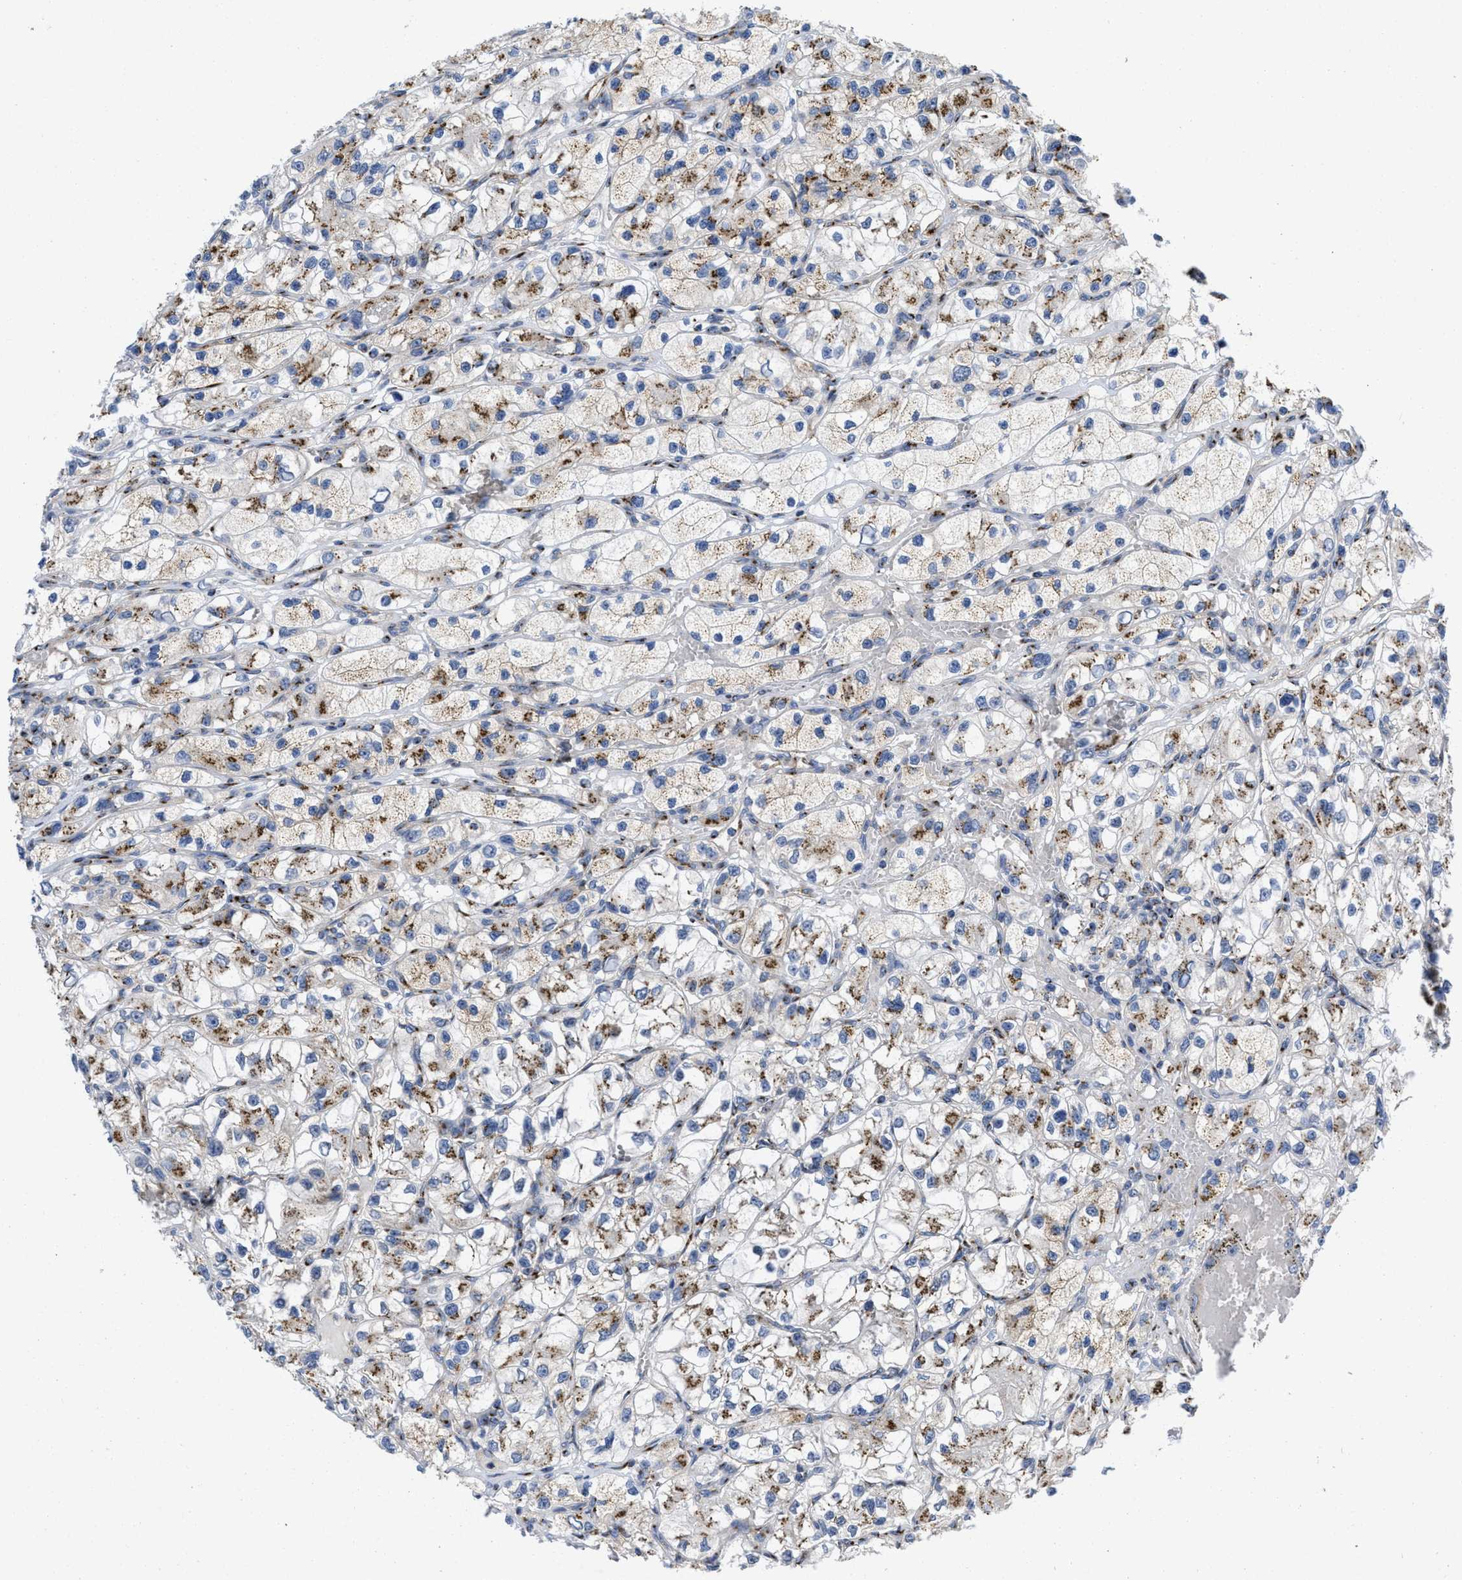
{"staining": {"intensity": "moderate", "quantity": "25%-75%", "location": "cytoplasmic/membranous"}, "tissue": "renal cancer", "cell_type": "Tumor cells", "image_type": "cancer", "snomed": [{"axis": "morphology", "description": "Adenocarcinoma, NOS"}, {"axis": "topography", "description": "Kidney"}], "caption": "Renal adenocarcinoma stained with a protein marker displays moderate staining in tumor cells.", "gene": "ZNF70", "patient": {"sex": "female", "age": 57}}